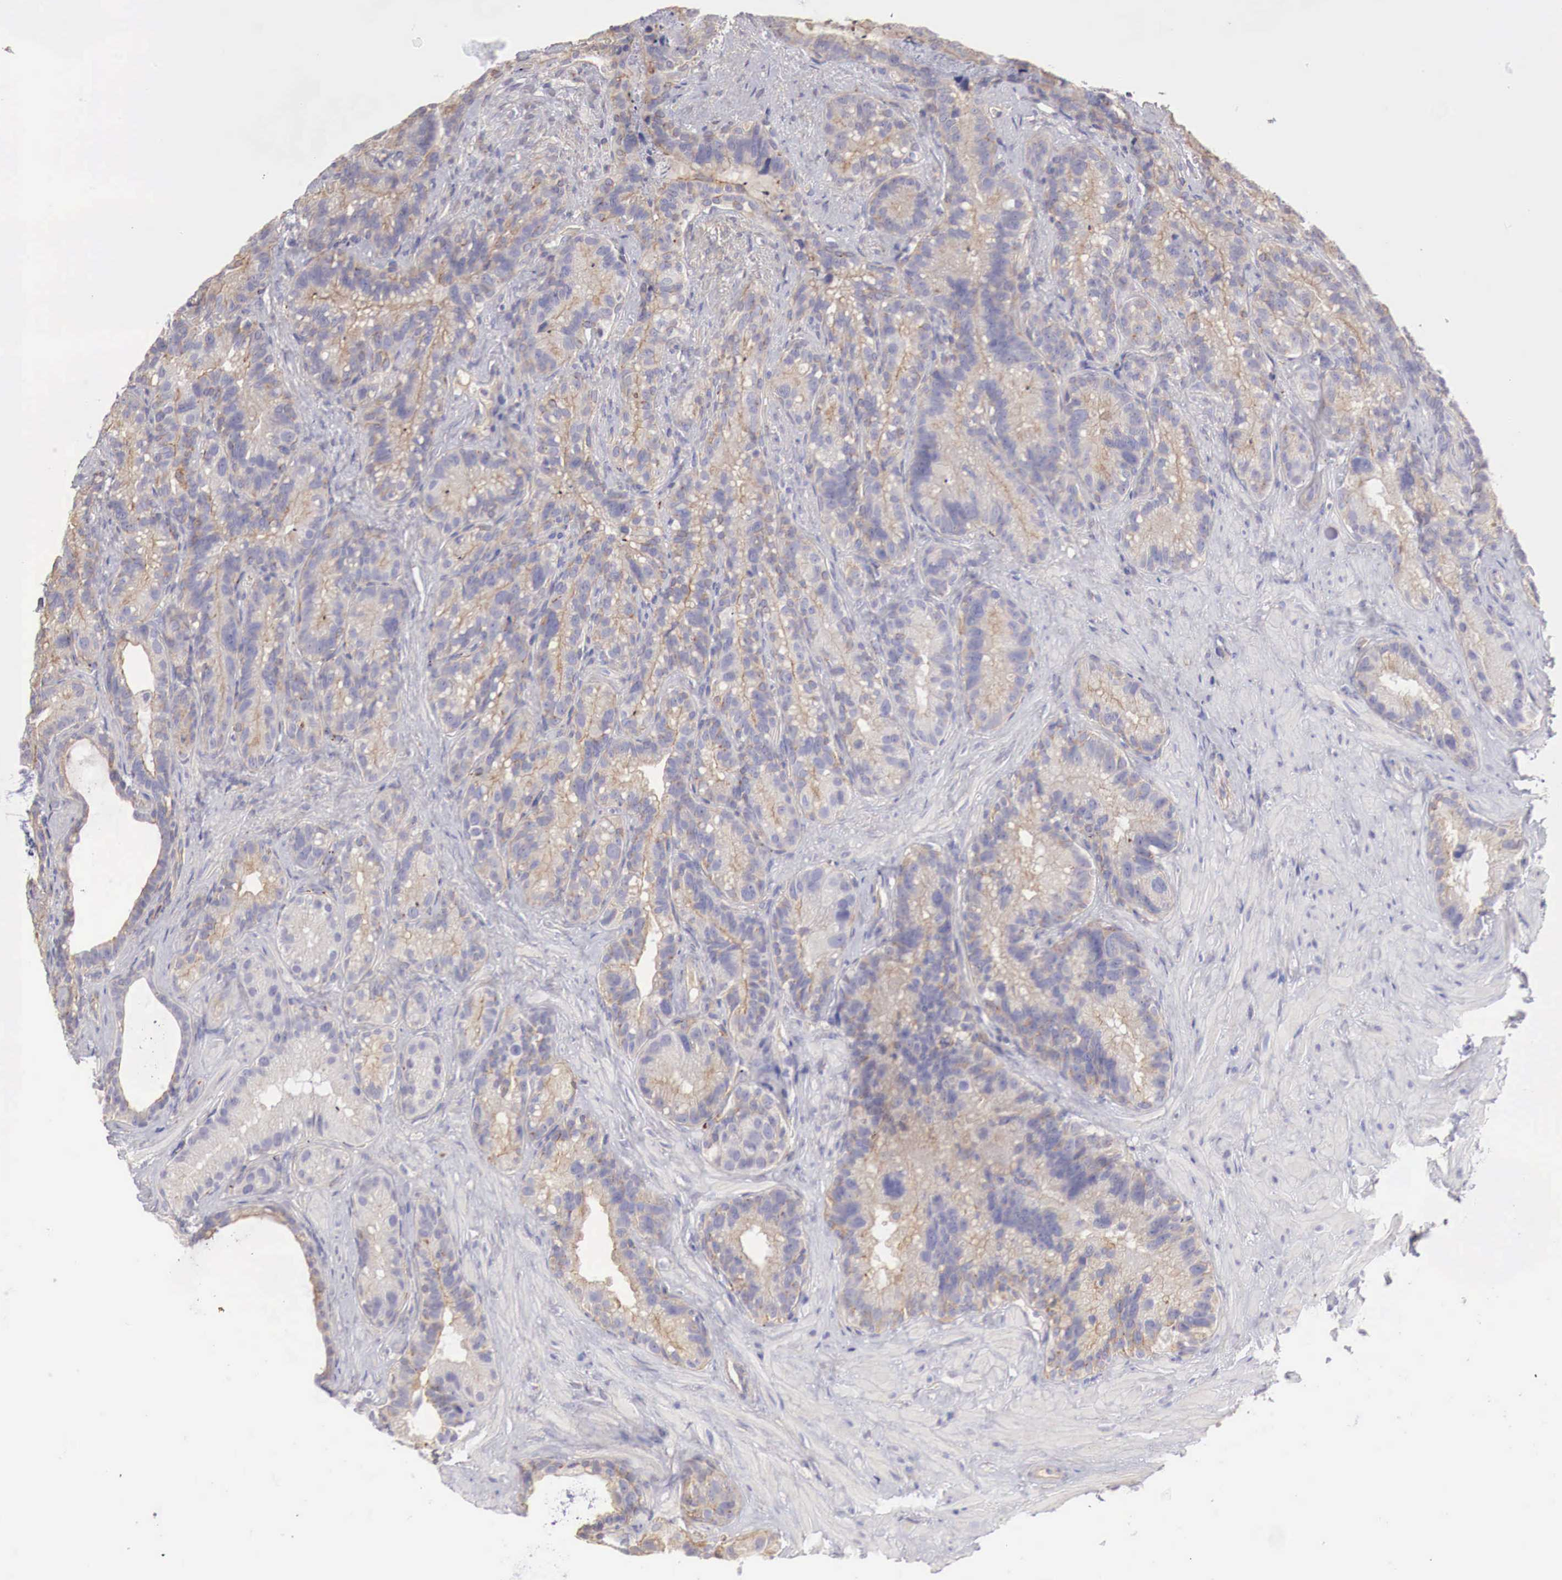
{"staining": {"intensity": "weak", "quantity": "25%-75%", "location": "cytoplasmic/membranous"}, "tissue": "seminal vesicle", "cell_type": "Glandular cells", "image_type": "normal", "snomed": [{"axis": "morphology", "description": "Normal tissue, NOS"}, {"axis": "topography", "description": "Seminal veicle"}], "caption": "A high-resolution image shows immunohistochemistry staining of benign seminal vesicle, which exhibits weak cytoplasmic/membranous positivity in approximately 25%-75% of glandular cells.", "gene": "KLHDC7B", "patient": {"sex": "male", "age": 63}}